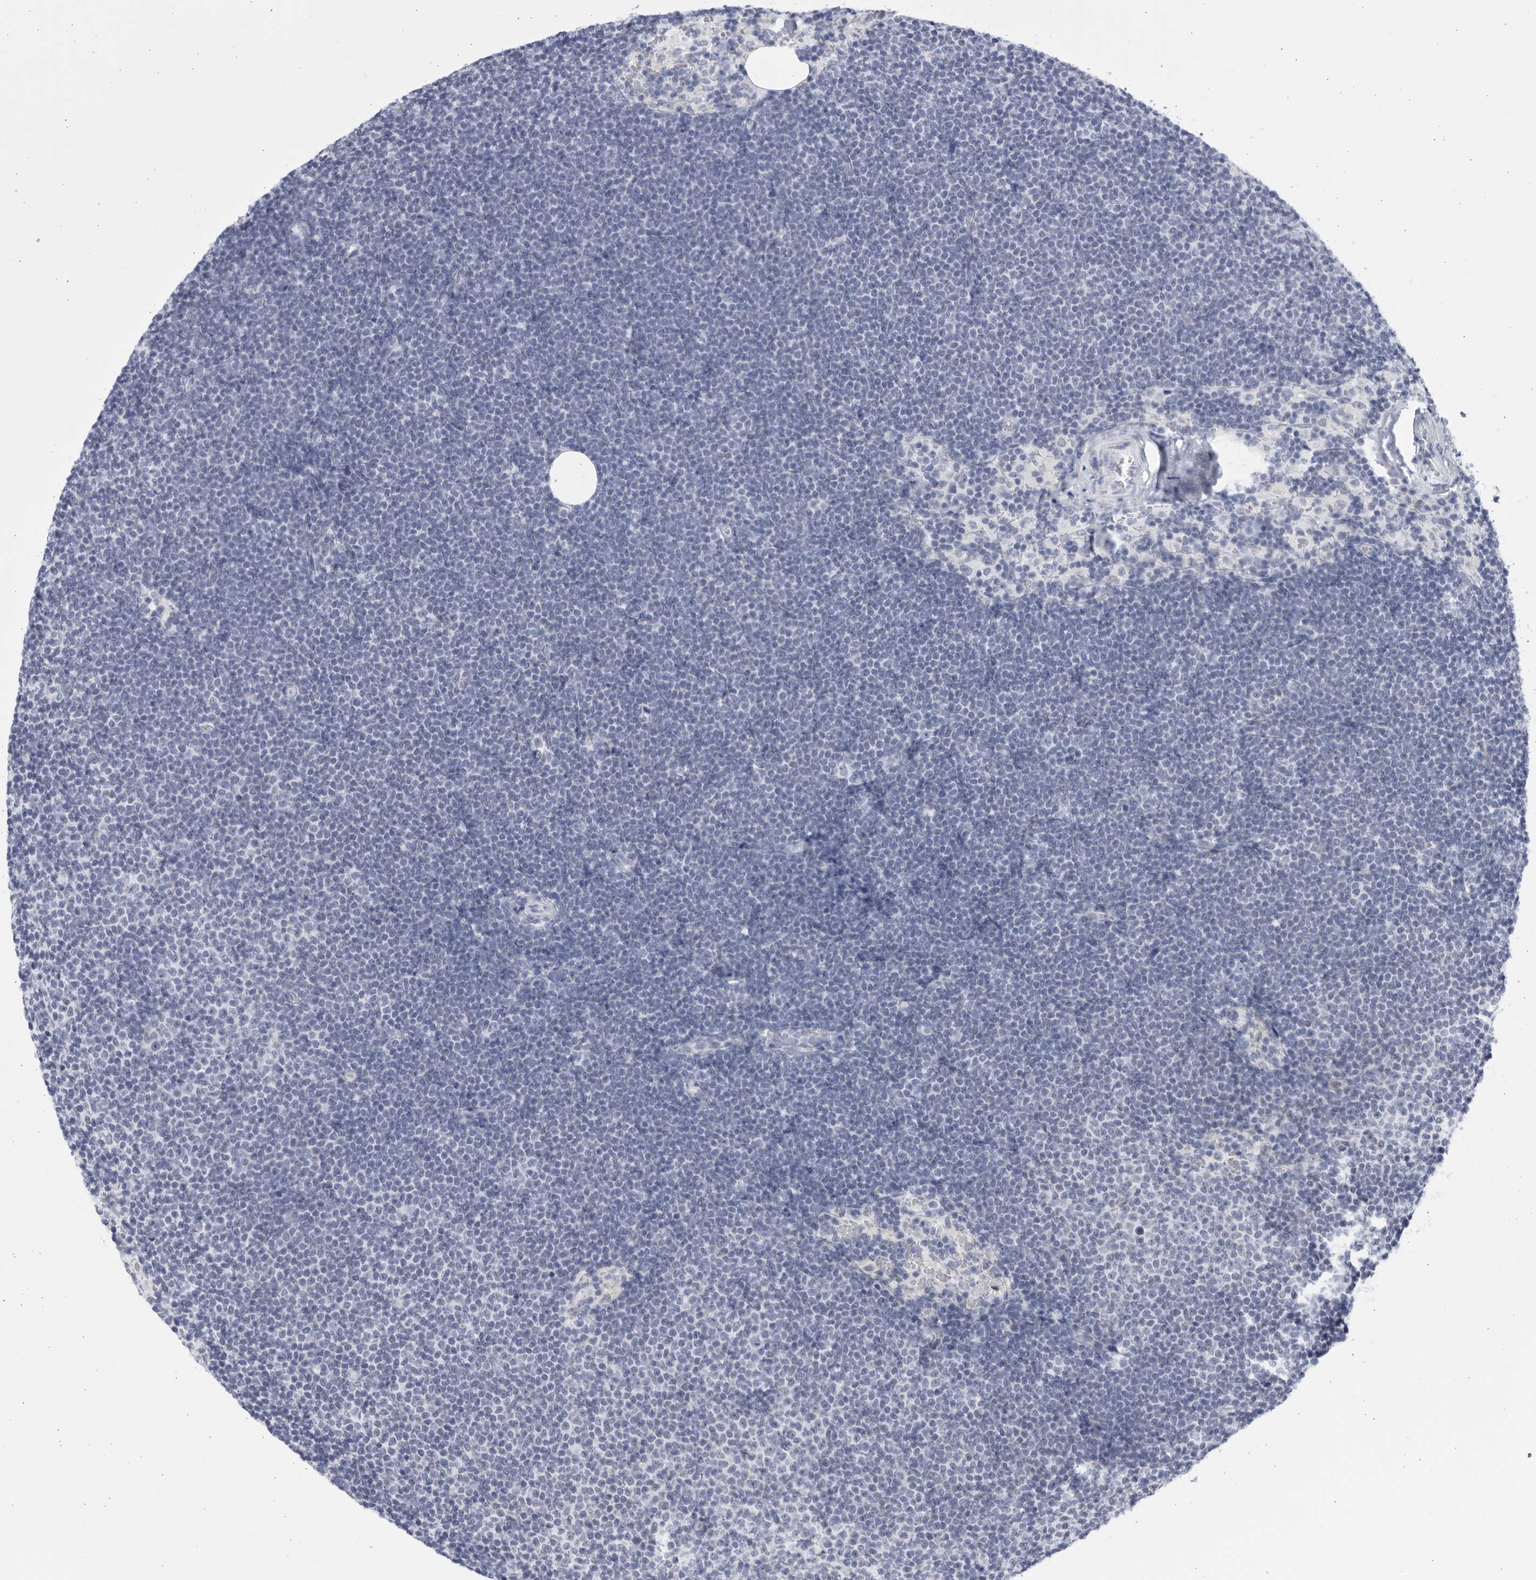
{"staining": {"intensity": "negative", "quantity": "none", "location": "none"}, "tissue": "lymphoma", "cell_type": "Tumor cells", "image_type": "cancer", "snomed": [{"axis": "morphology", "description": "Malignant lymphoma, non-Hodgkin's type, Low grade"}, {"axis": "topography", "description": "Lymph node"}], "caption": "Immunohistochemistry (IHC) micrograph of neoplastic tissue: low-grade malignant lymphoma, non-Hodgkin's type stained with DAB (3,3'-diaminobenzidine) demonstrates no significant protein positivity in tumor cells. (DAB immunohistochemistry visualized using brightfield microscopy, high magnification).", "gene": "CCDC181", "patient": {"sex": "female", "age": 53}}